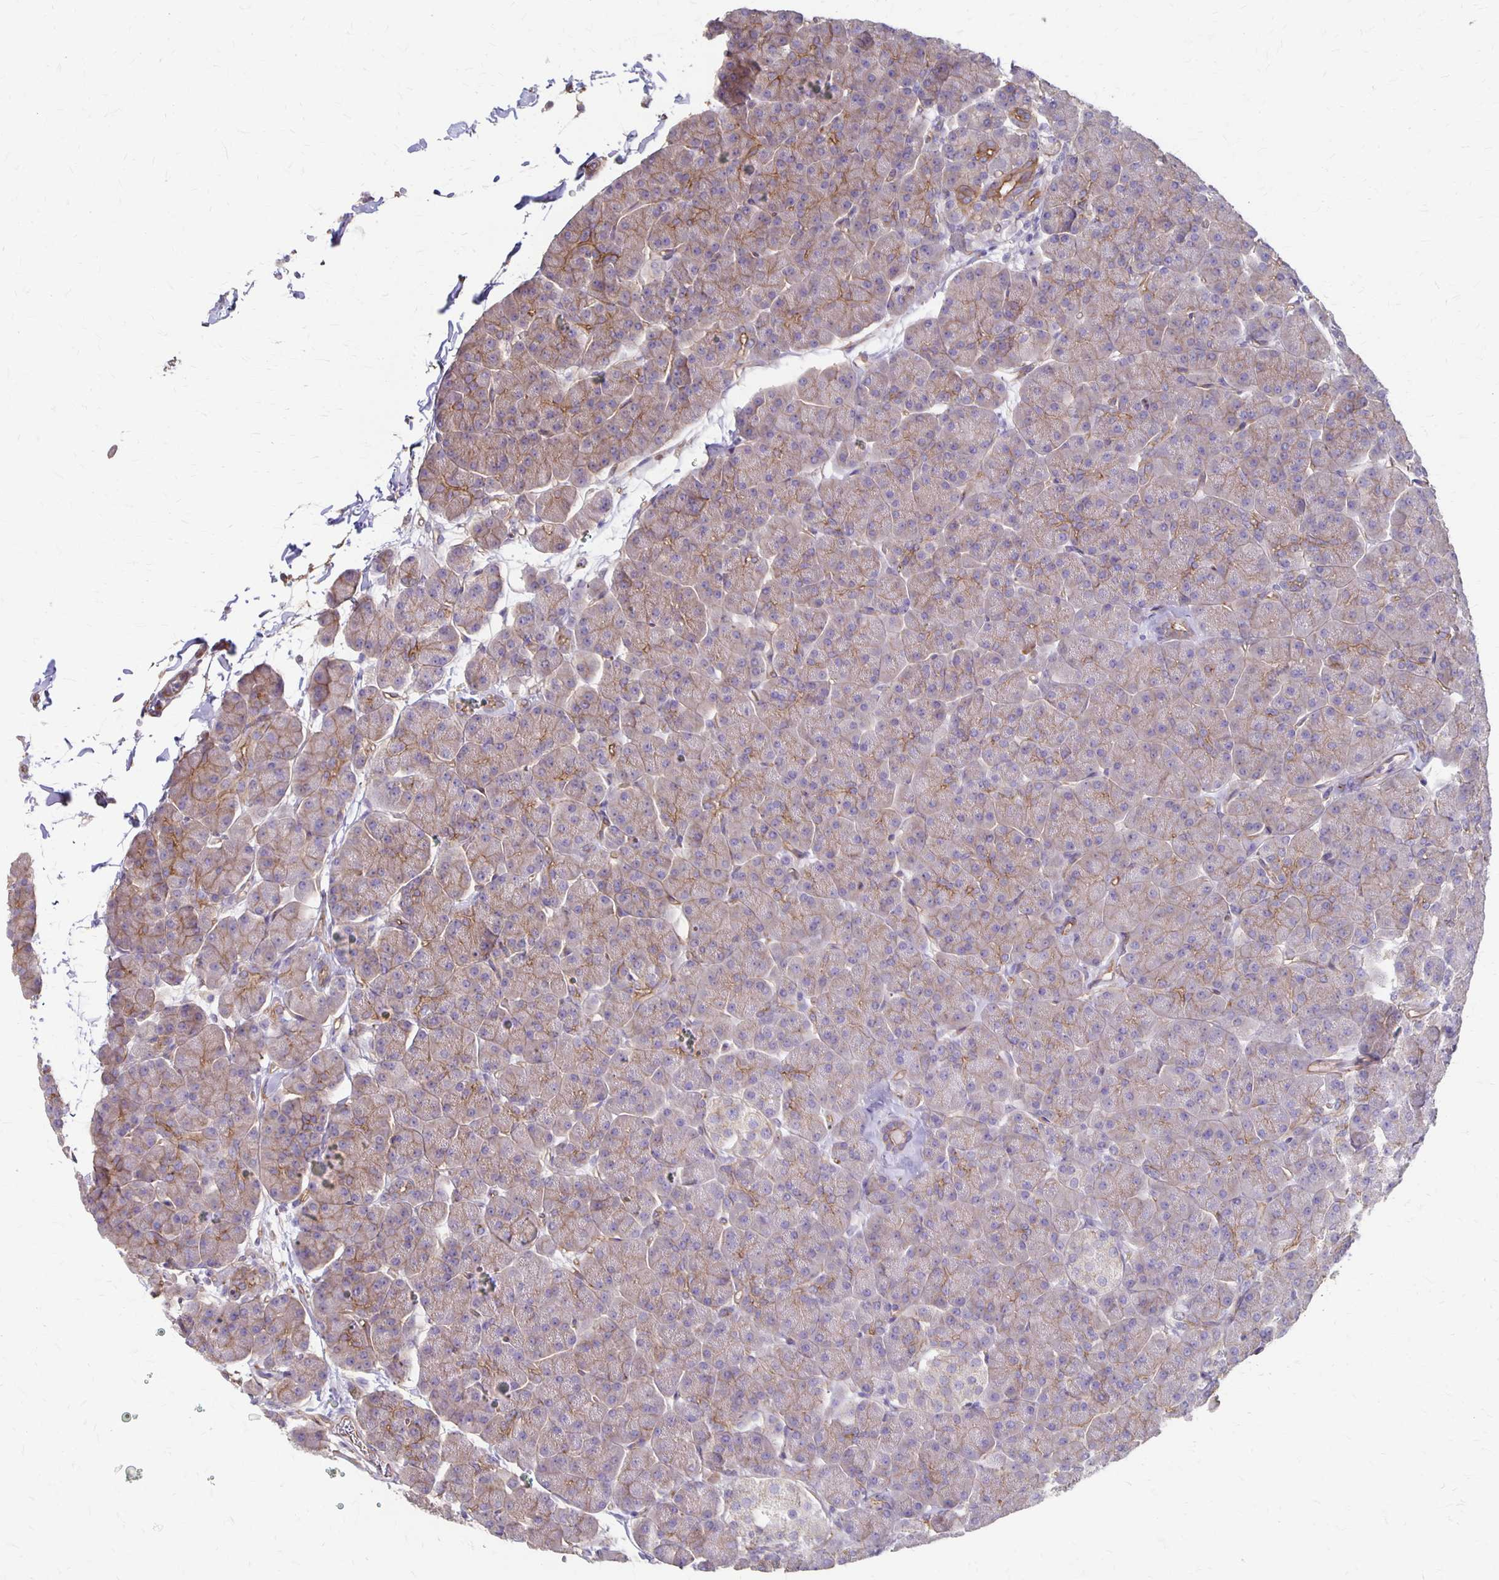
{"staining": {"intensity": "weak", "quantity": "25%-75%", "location": "cytoplasmic/membranous"}, "tissue": "pancreas", "cell_type": "Exocrine glandular cells", "image_type": "normal", "snomed": [{"axis": "morphology", "description": "Normal tissue, NOS"}, {"axis": "topography", "description": "Pancreas"}, {"axis": "topography", "description": "Peripheral nerve tissue"}], "caption": "IHC photomicrograph of benign human pancreas stained for a protein (brown), which reveals low levels of weak cytoplasmic/membranous expression in approximately 25%-75% of exocrine glandular cells.", "gene": "PPP1R3E", "patient": {"sex": "male", "age": 54}}